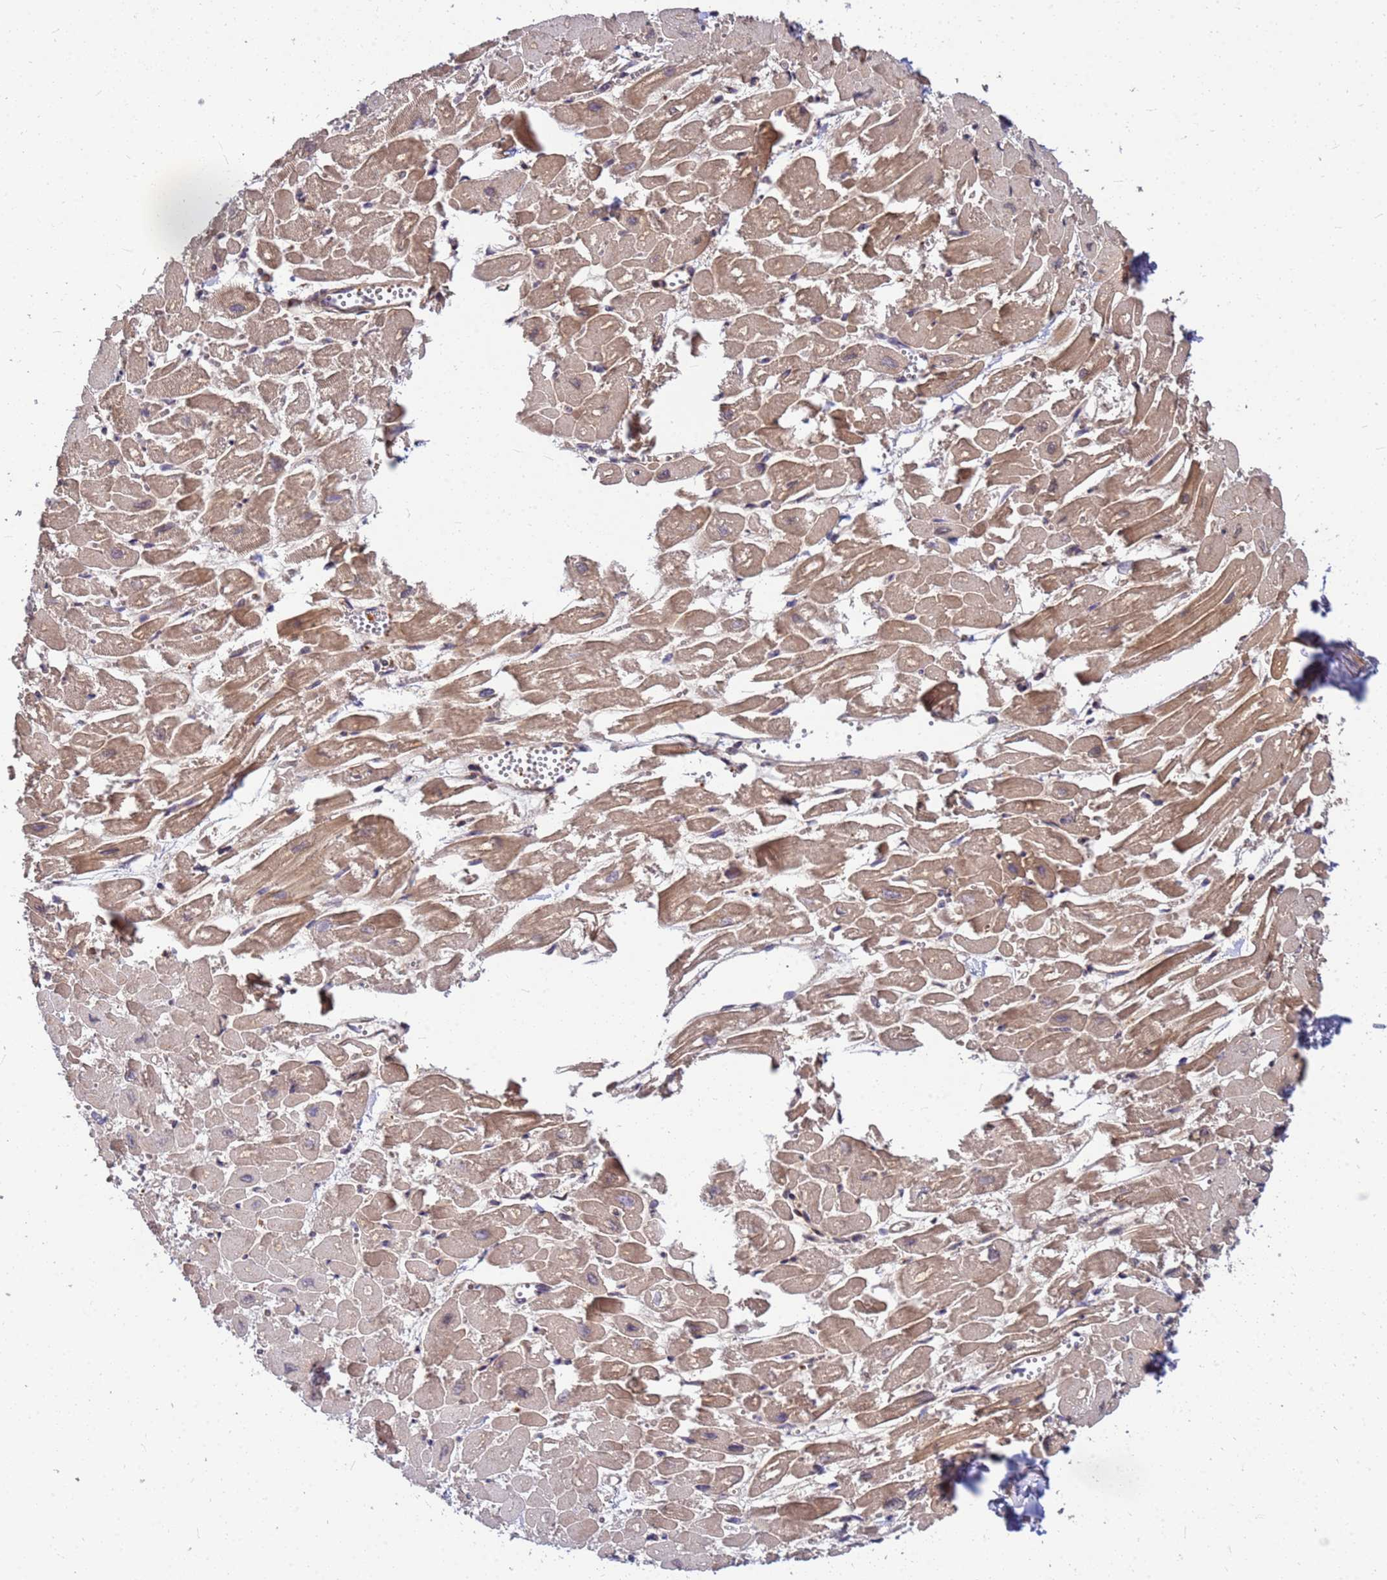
{"staining": {"intensity": "moderate", "quantity": ">75%", "location": "cytoplasmic/membranous"}, "tissue": "heart muscle", "cell_type": "Cardiomyocytes", "image_type": "normal", "snomed": [{"axis": "morphology", "description": "Normal tissue, NOS"}, {"axis": "topography", "description": "Heart"}], "caption": "Brown immunohistochemical staining in unremarkable human heart muscle displays moderate cytoplasmic/membranous expression in approximately >75% of cardiomyocytes.", "gene": "DUS4L", "patient": {"sex": "male", "age": 54}}